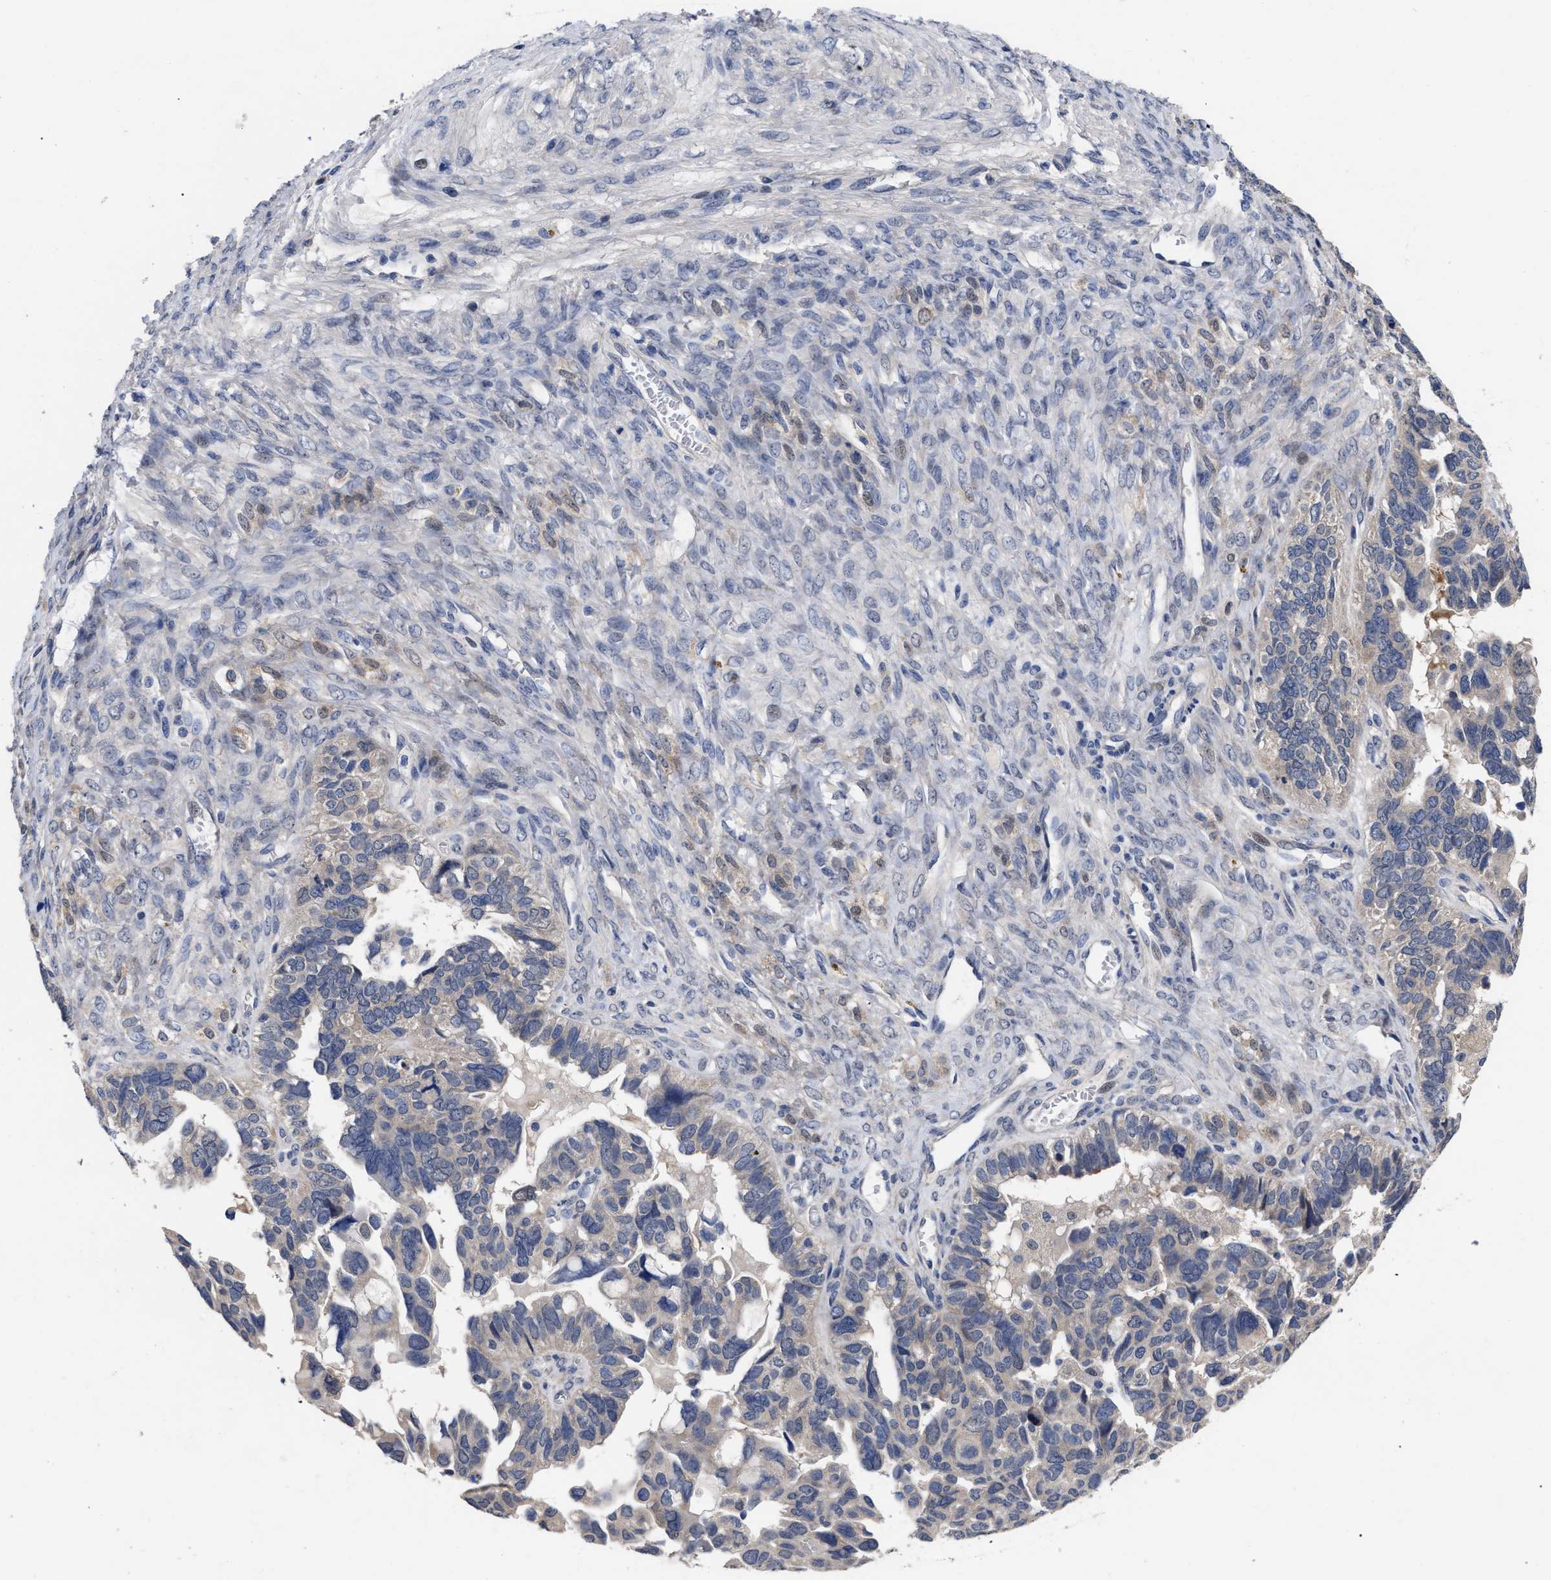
{"staining": {"intensity": "negative", "quantity": "none", "location": "none"}, "tissue": "ovarian cancer", "cell_type": "Tumor cells", "image_type": "cancer", "snomed": [{"axis": "morphology", "description": "Cystadenocarcinoma, serous, NOS"}, {"axis": "topography", "description": "Ovary"}], "caption": "The image demonstrates no significant expression in tumor cells of ovarian cancer (serous cystadenocarcinoma). (Stains: DAB immunohistochemistry with hematoxylin counter stain, Microscopy: brightfield microscopy at high magnification).", "gene": "CCN5", "patient": {"sex": "female", "age": 79}}